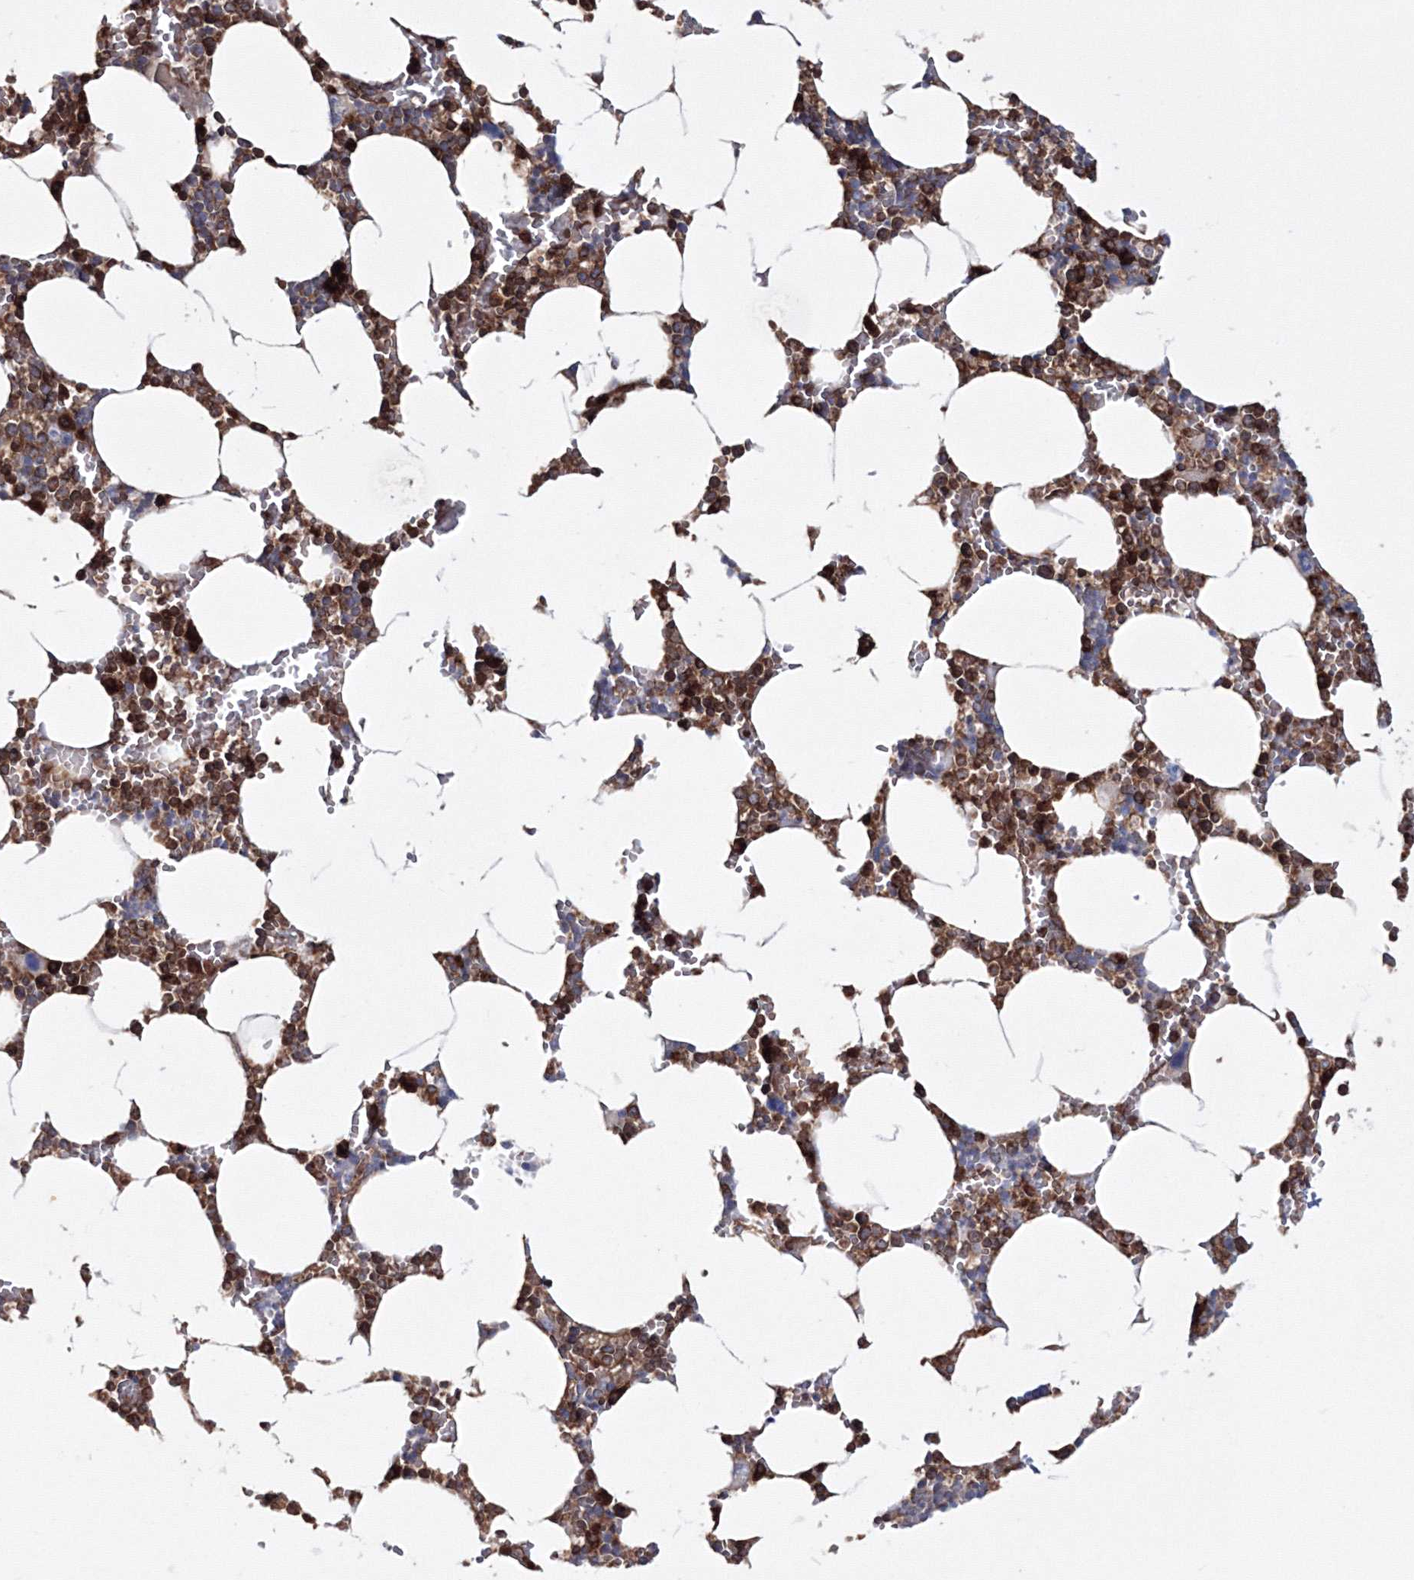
{"staining": {"intensity": "strong", "quantity": ">75%", "location": "cytoplasmic/membranous"}, "tissue": "bone marrow", "cell_type": "Hematopoietic cells", "image_type": "normal", "snomed": [{"axis": "morphology", "description": "Normal tissue, NOS"}, {"axis": "topography", "description": "Bone marrow"}], "caption": "Hematopoietic cells exhibit high levels of strong cytoplasmic/membranous staining in approximately >75% of cells in benign bone marrow. (IHC, brightfield microscopy, high magnification).", "gene": "ARCN1", "patient": {"sex": "male", "age": 70}}